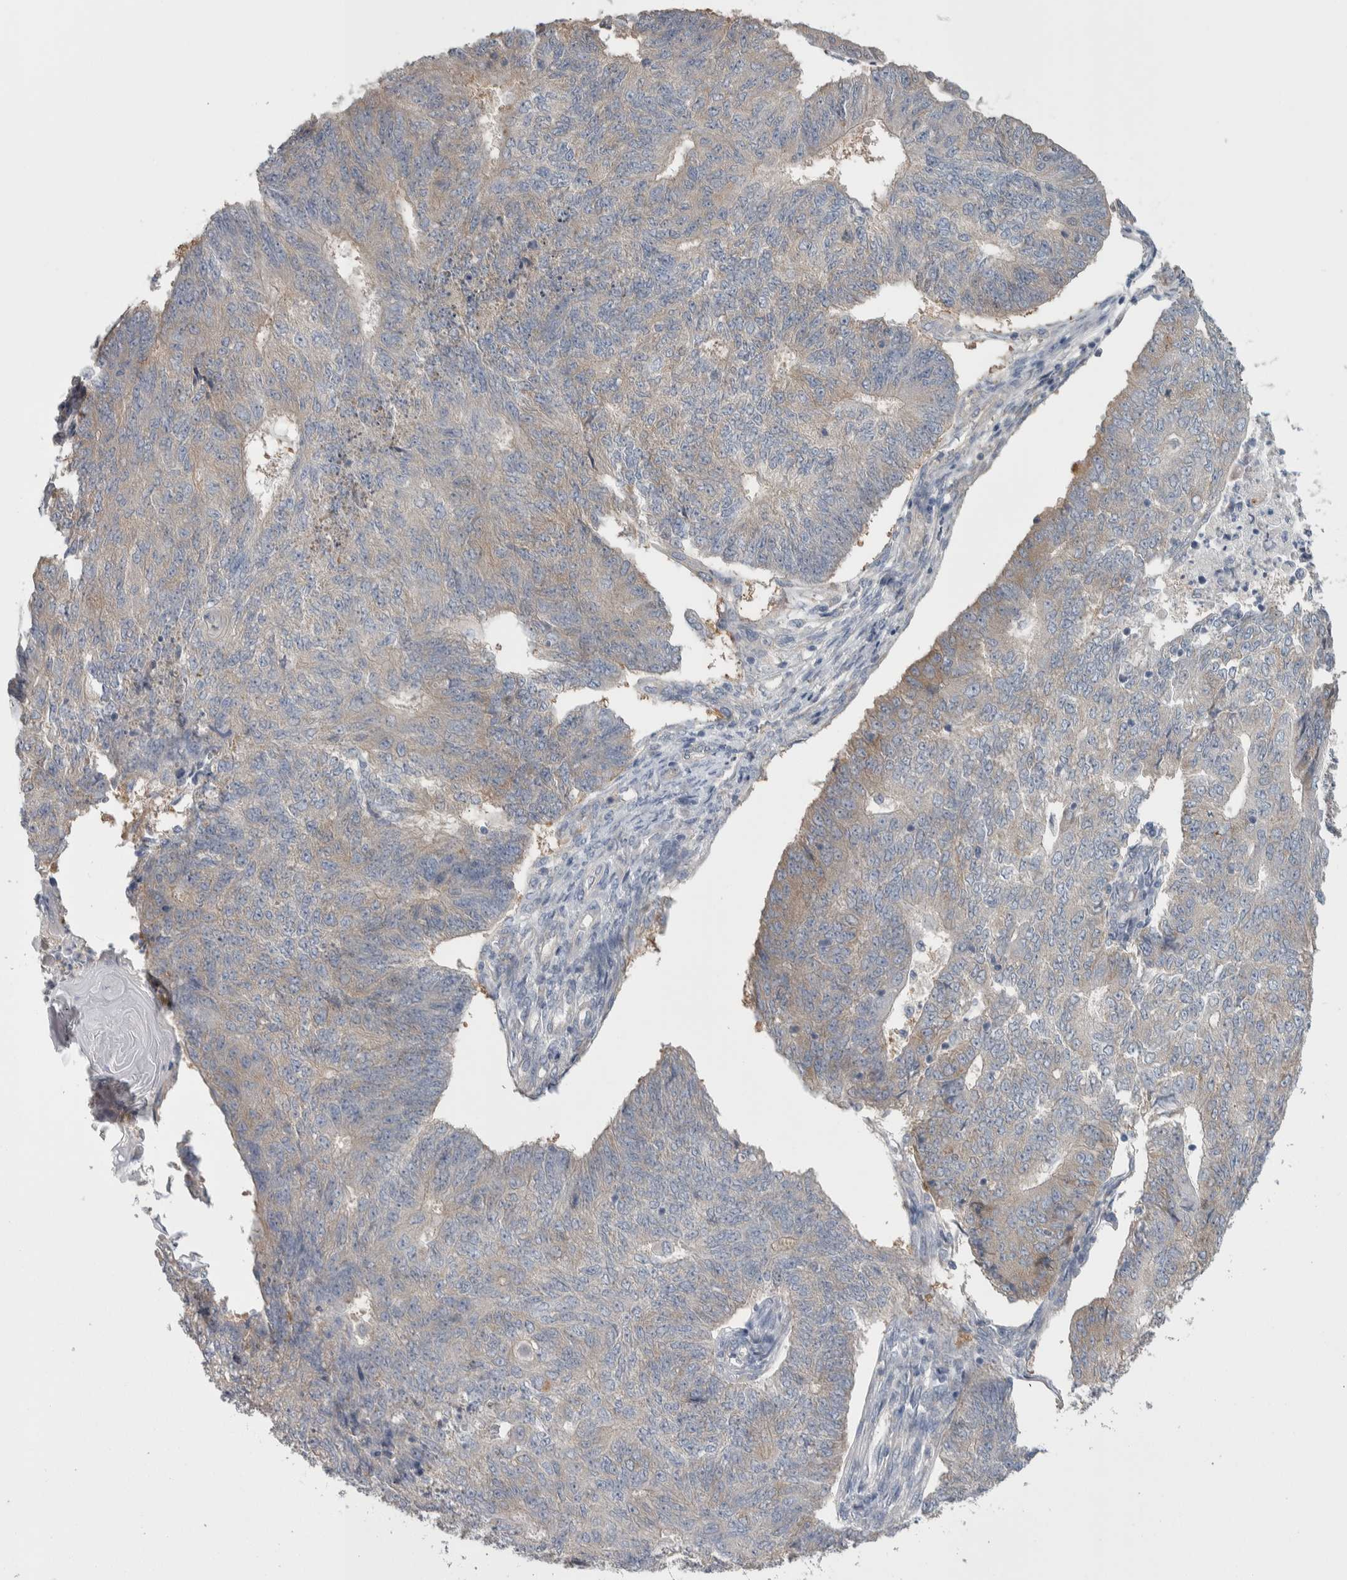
{"staining": {"intensity": "weak", "quantity": "<25%", "location": "cytoplasmic/membranous"}, "tissue": "endometrial cancer", "cell_type": "Tumor cells", "image_type": "cancer", "snomed": [{"axis": "morphology", "description": "Adenocarcinoma, NOS"}, {"axis": "topography", "description": "Endometrium"}], "caption": "Adenocarcinoma (endometrial) was stained to show a protein in brown. There is no significant positivity in tumor cells.", "gene": "GPHN", "patient": {"sex": "female", "age": 32}}